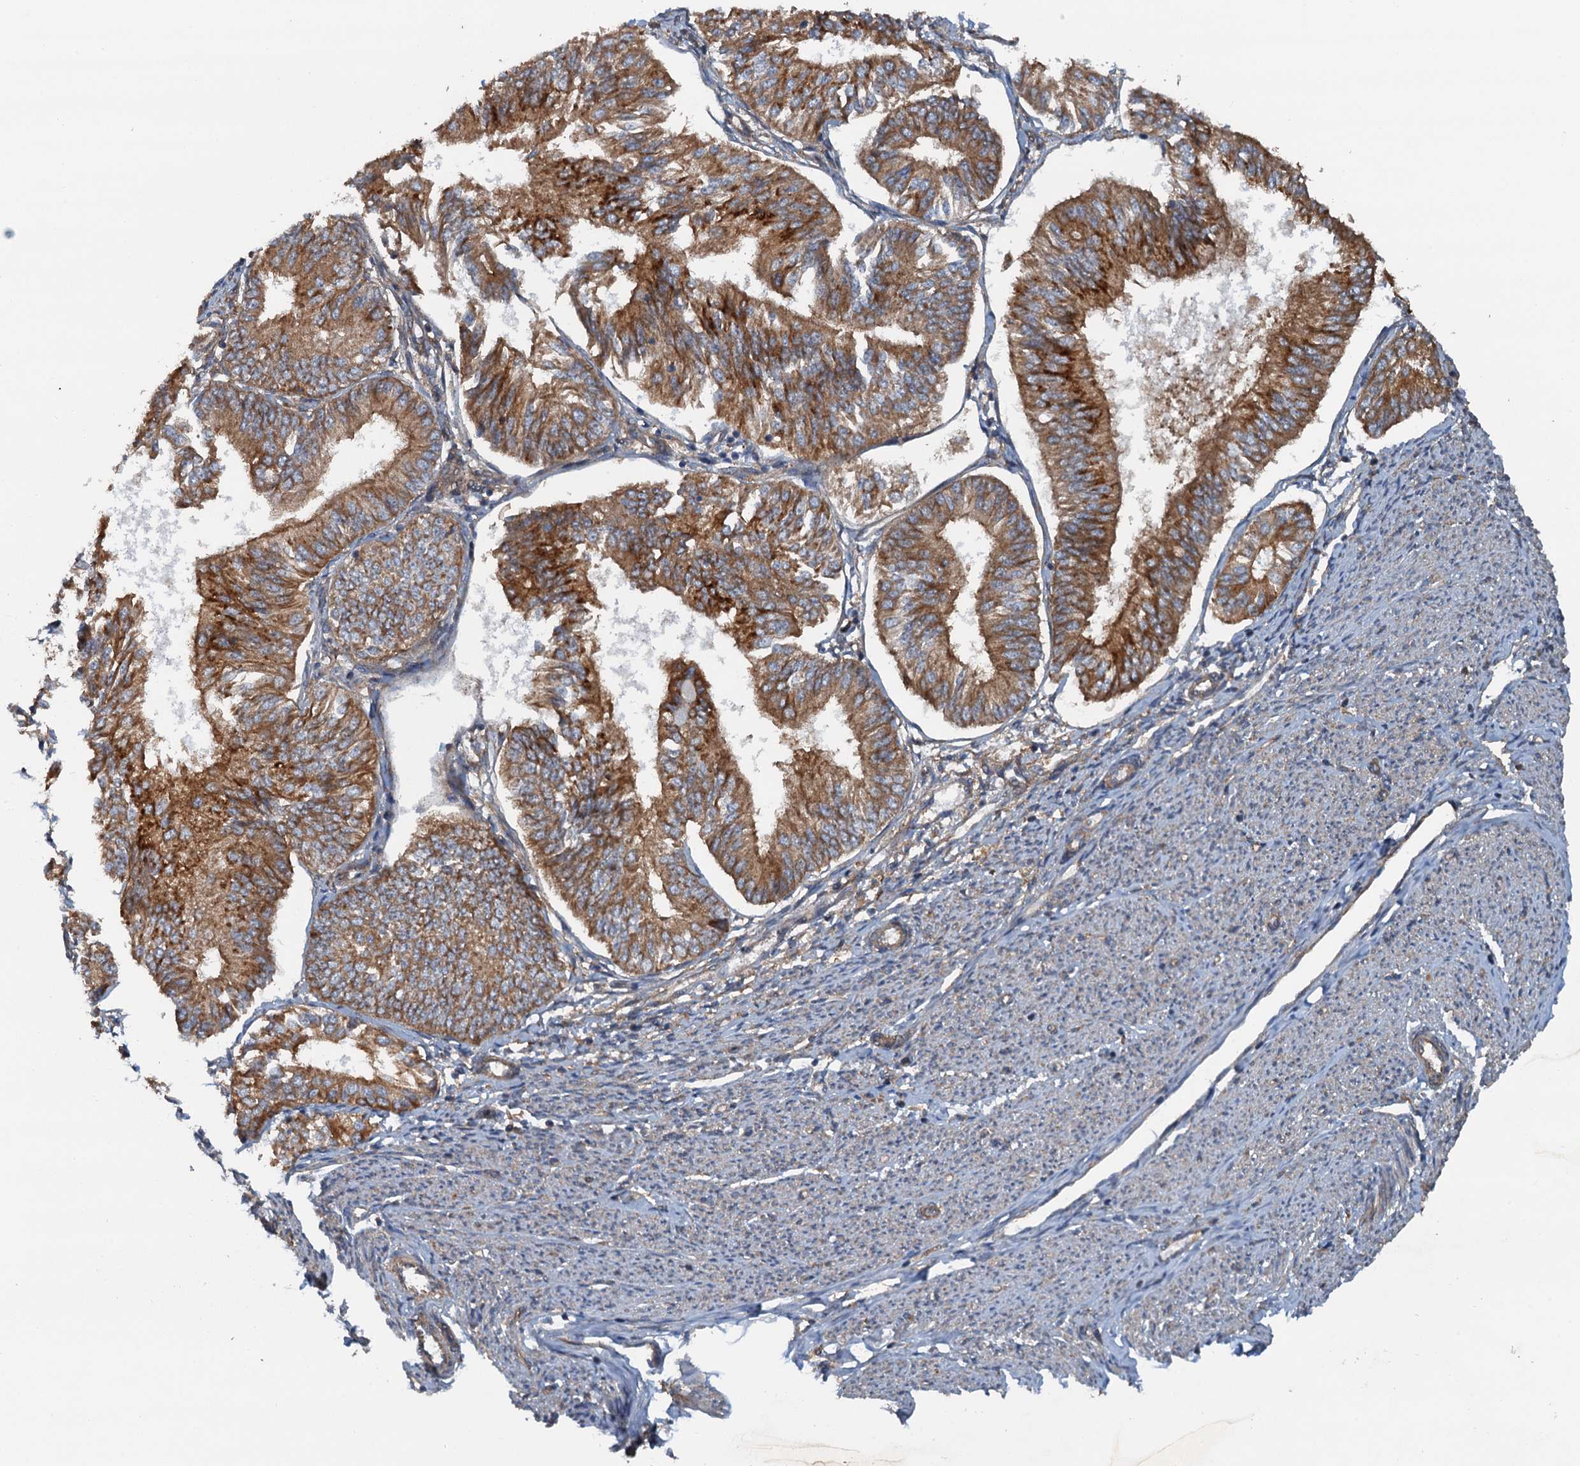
{"staining": {"intensity": "moderate", "quantity": ">75%", "location": "cytoplasmic/membranous"}, "tissue": "endometrial cancer", "cell_type": "Tumor cells", "image_type": "cancer", "snomed": [{"axis": "morphology", "description": "Adenocarcinoma, NOS"}, {"axis": "topography", "description": "Endometrium"}], "caption": "IHC of endometrial cancer (adenocarcinoma) shows medium levels of moderate cytoplasmic/membranous positivity in about >75% of tumor cells.", "gene": "COG3", "patient": {"sex": "female", "age": 58}}